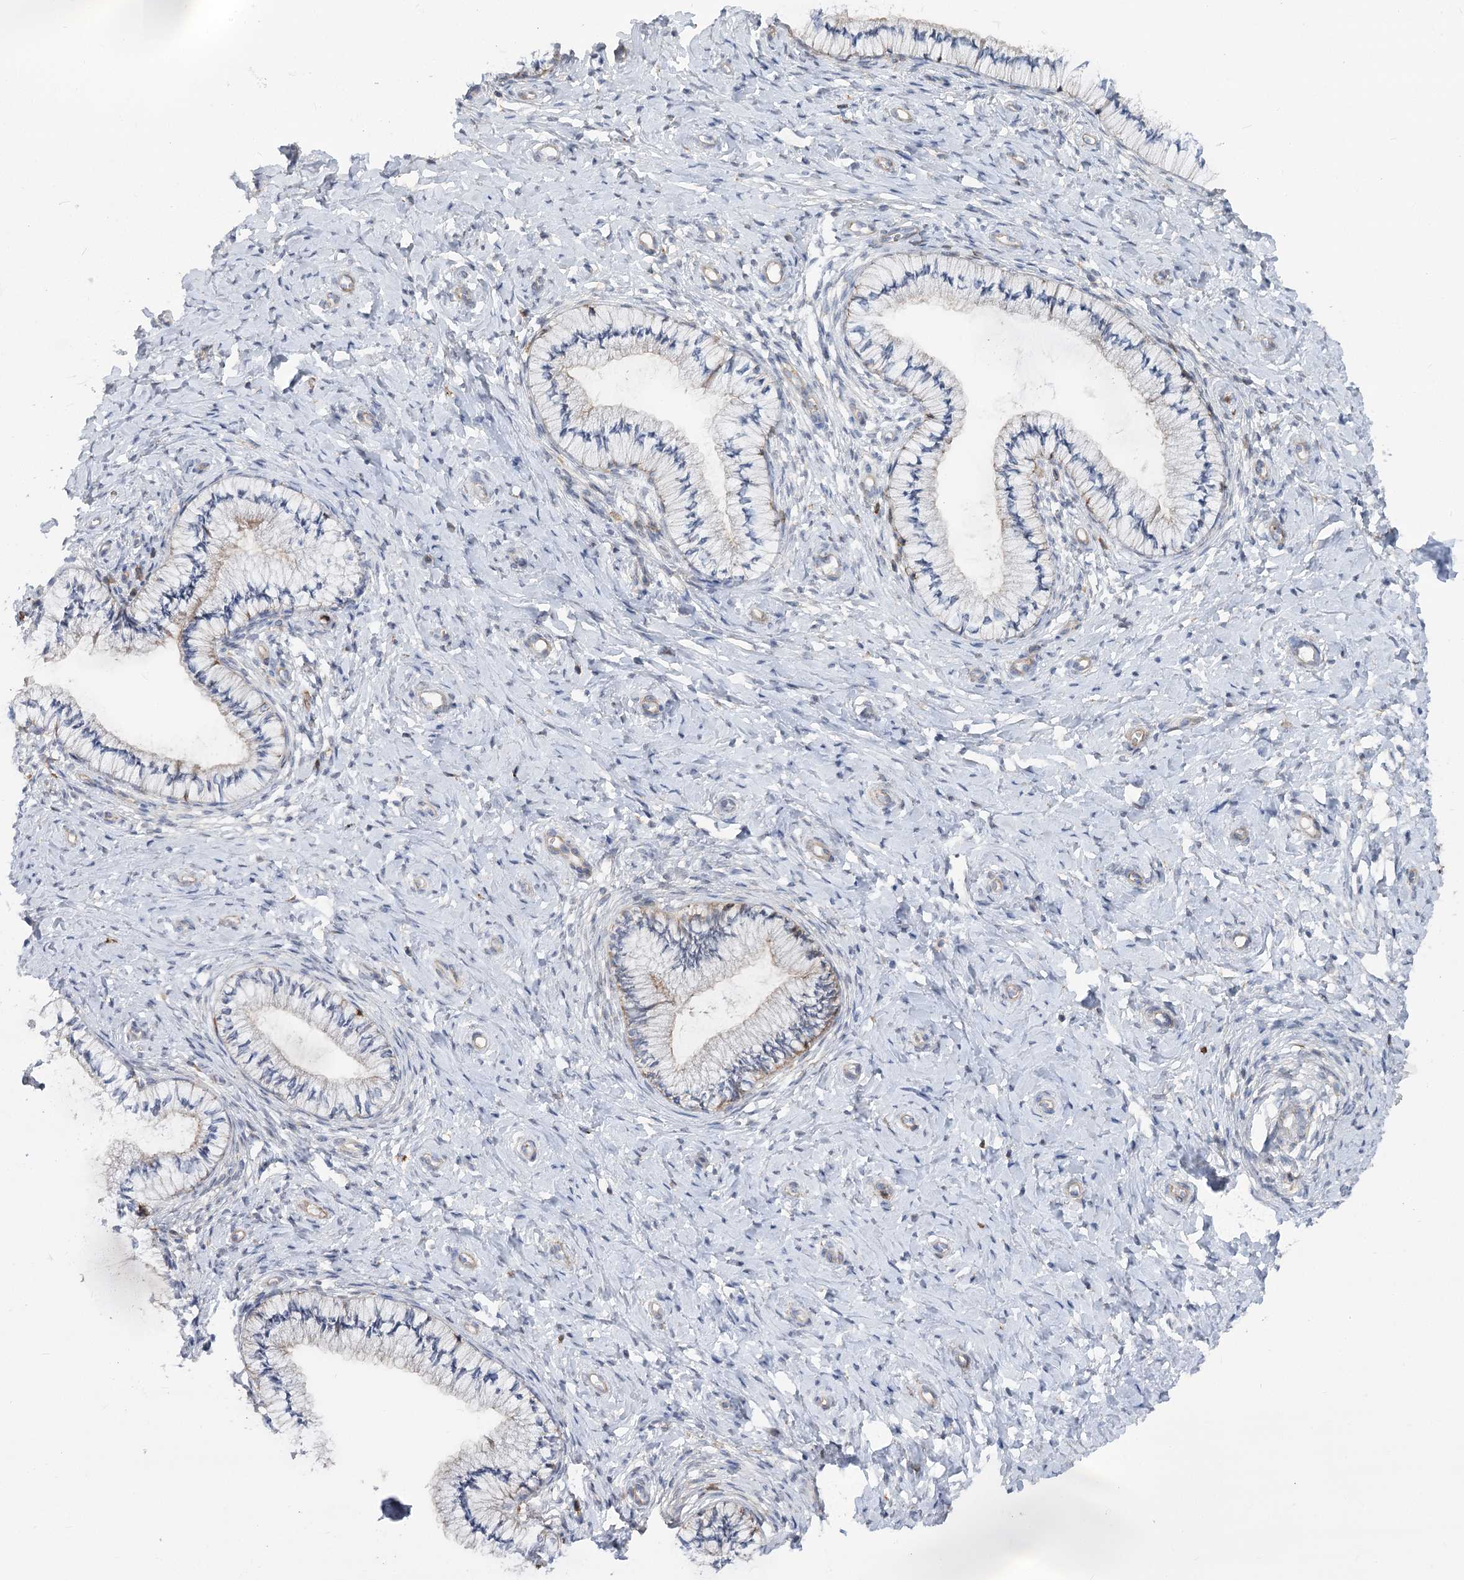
{"staining": {"intensity": "weak", "quantity": "<25%", "location": "cytoplasmic/membranous"}, "tissue": "cervix", "cell_type": "Glandular cells", "image_type": "normal", "snomed": [{"axis": "morphology", "description": "Normal tissue, NOS"}, {"axis": "topography", "description": "Cervix"}], "caption": "Immunohistochemistry micrograph of unremarkable human cervix stained for a protein (brown), which displays no positivity in glandular cells. (Brightfield microscopy of DAB immunohistochemistry (IHC) at high magnification).", "gene": "LARP1B", "patient": {"sex": "female", "age": 36}}